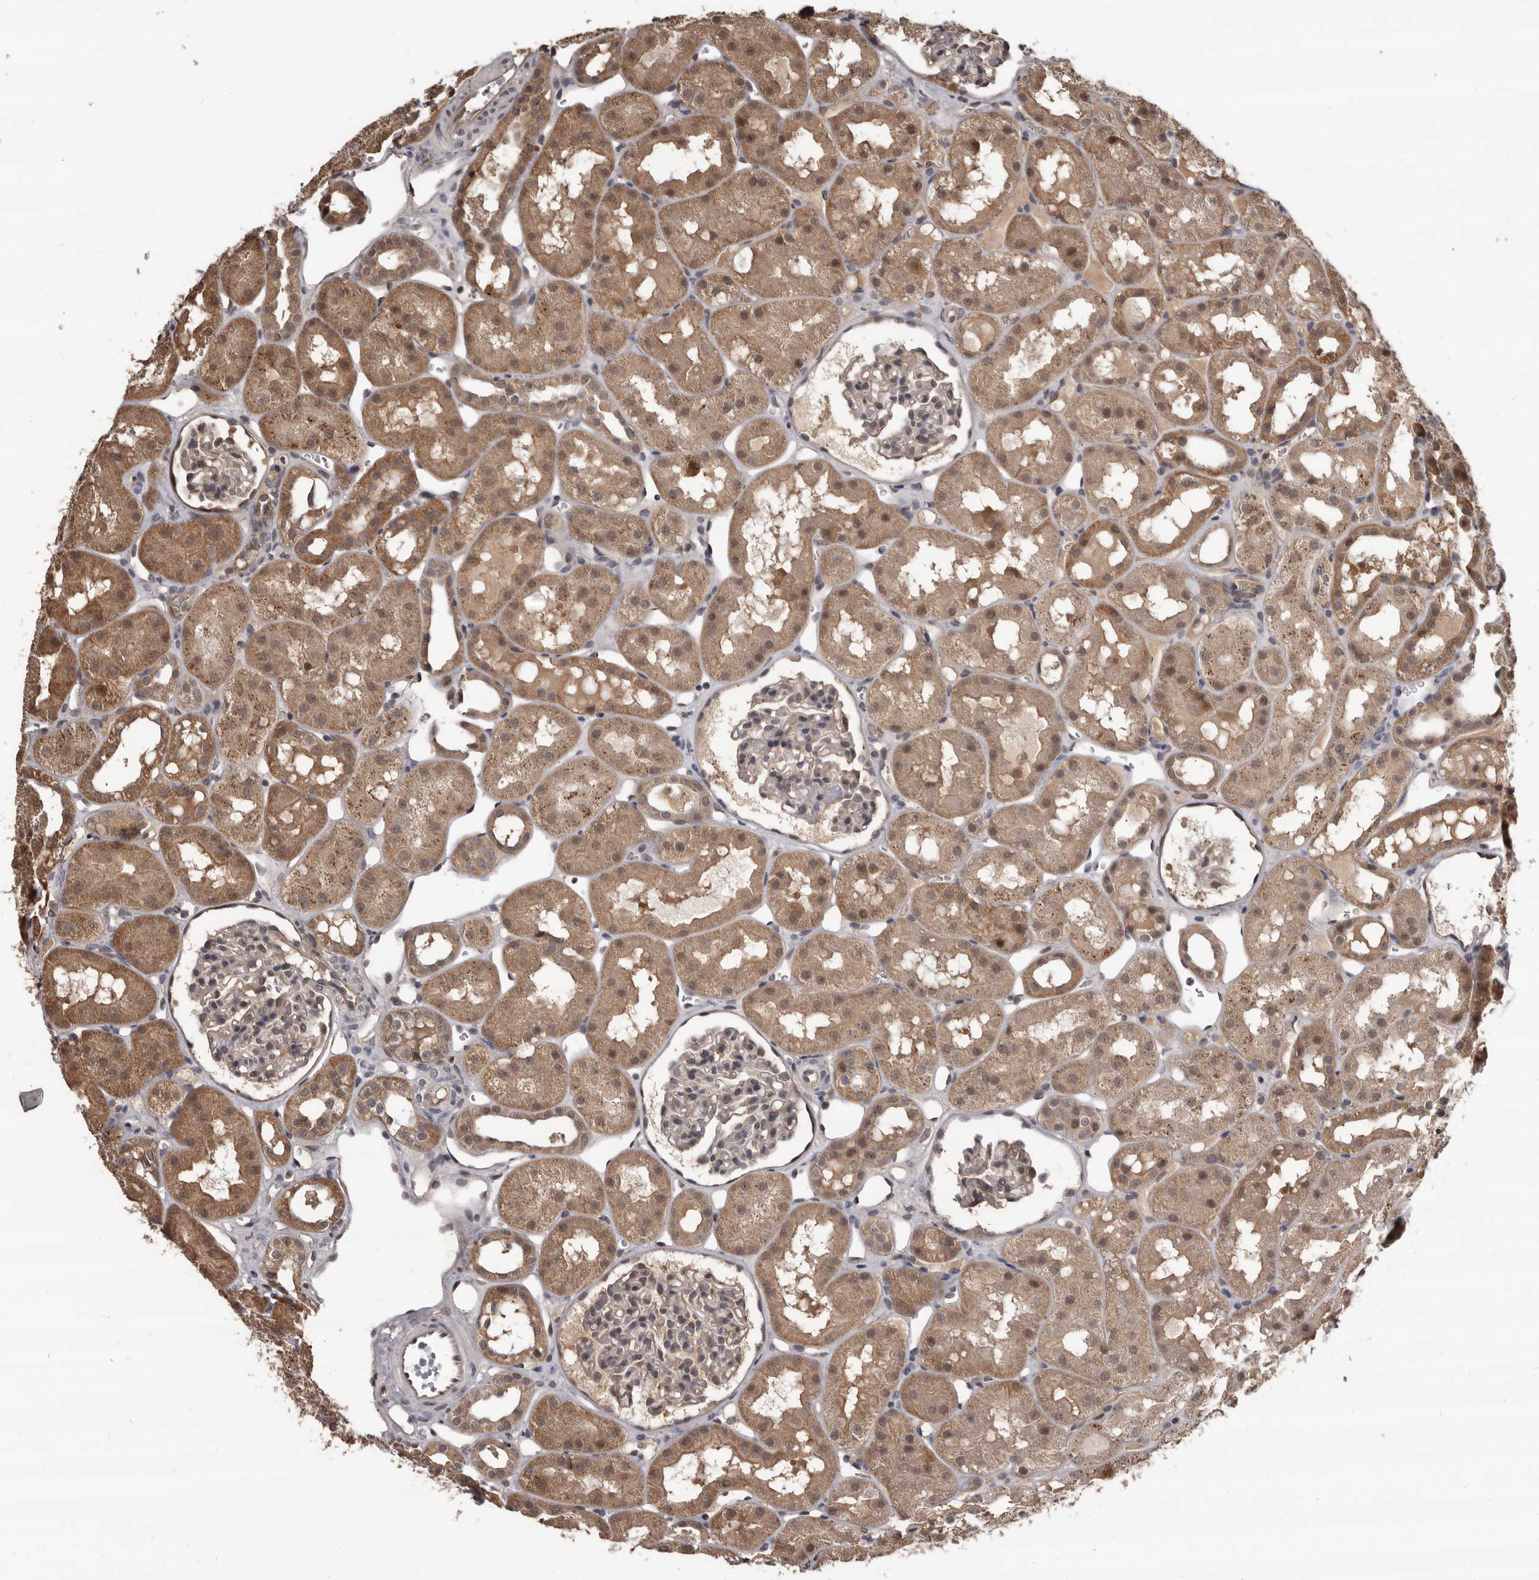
{"staining": {"intensity": "negative", "quantity": "none", "location": "none"}, "tissue": "kidney", "cell_type": "Cells in glomeruli", "image_type": "normal", "snomed": [{"axis": "morphology", "description": "Normal tissue, NOS"}, {"axis": "topography", "description": "Kidney"}], "caption": "This is an immunohistochemistry micrograph of normal kidney. There is no expression in cells in glomeruli.", "gene": "AHR", "patient": {"sex": "male", "age": 16}}